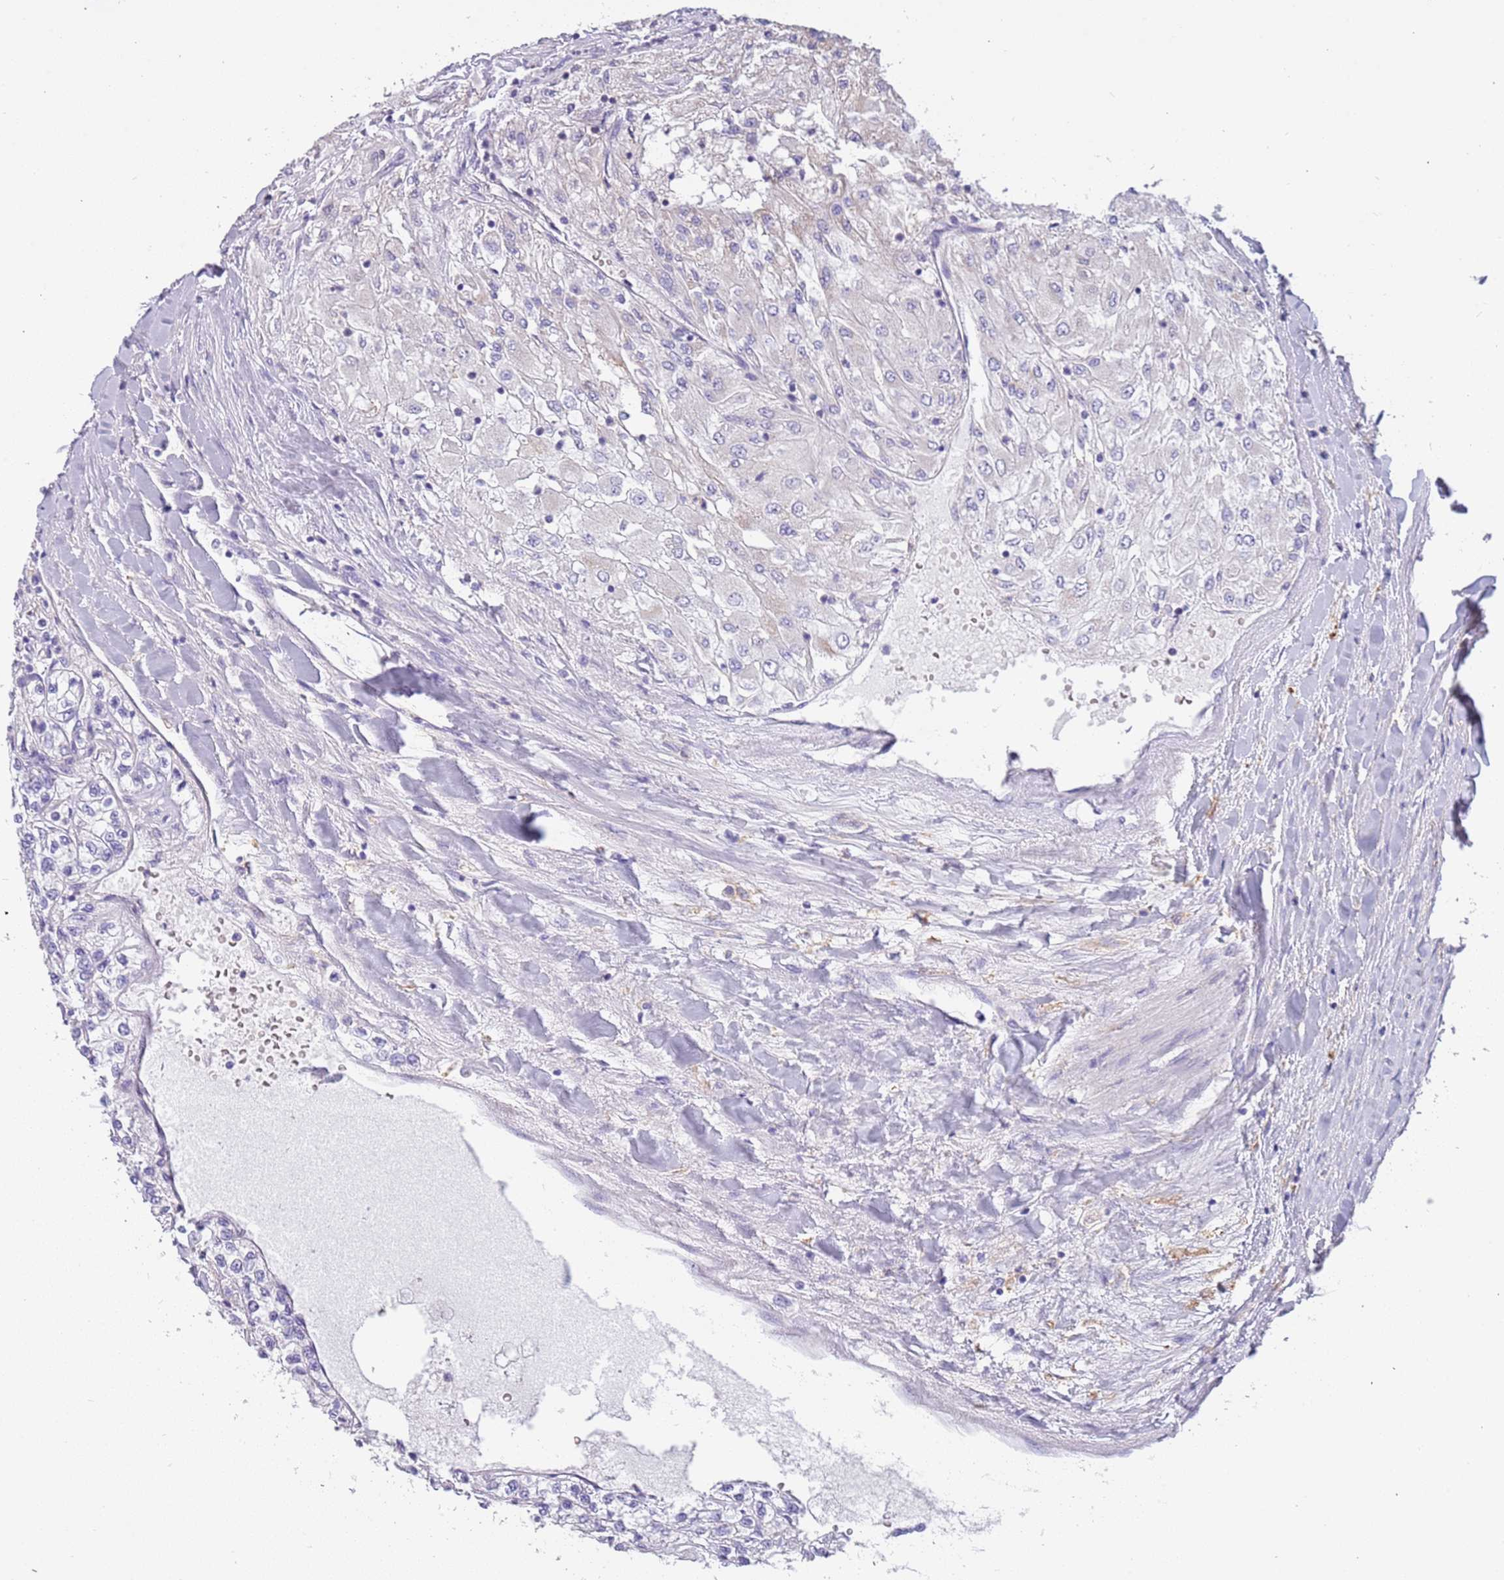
{"staining": {"intensity": "negative", "quantity": "none", "location": "none"}, "tissue": "renal cancer", "cell_type": "Tumor cells", "image_type": "cancer", "snomed": [{"axis": "morphology", "description": "Adenocarcinoma, NOS"}, {"axis": "topography", "description": "Kidney"}], "caption": "Protein analysis of renal cancer displays no significant expression in tumor cells. (Stains: DAB immunohistochemistry with hematoxylin counter stain, Microscopy: brightfield microscopy at high magnification).", "gene": "RHCG", "patient": {"sex": "male", "age": 80}}